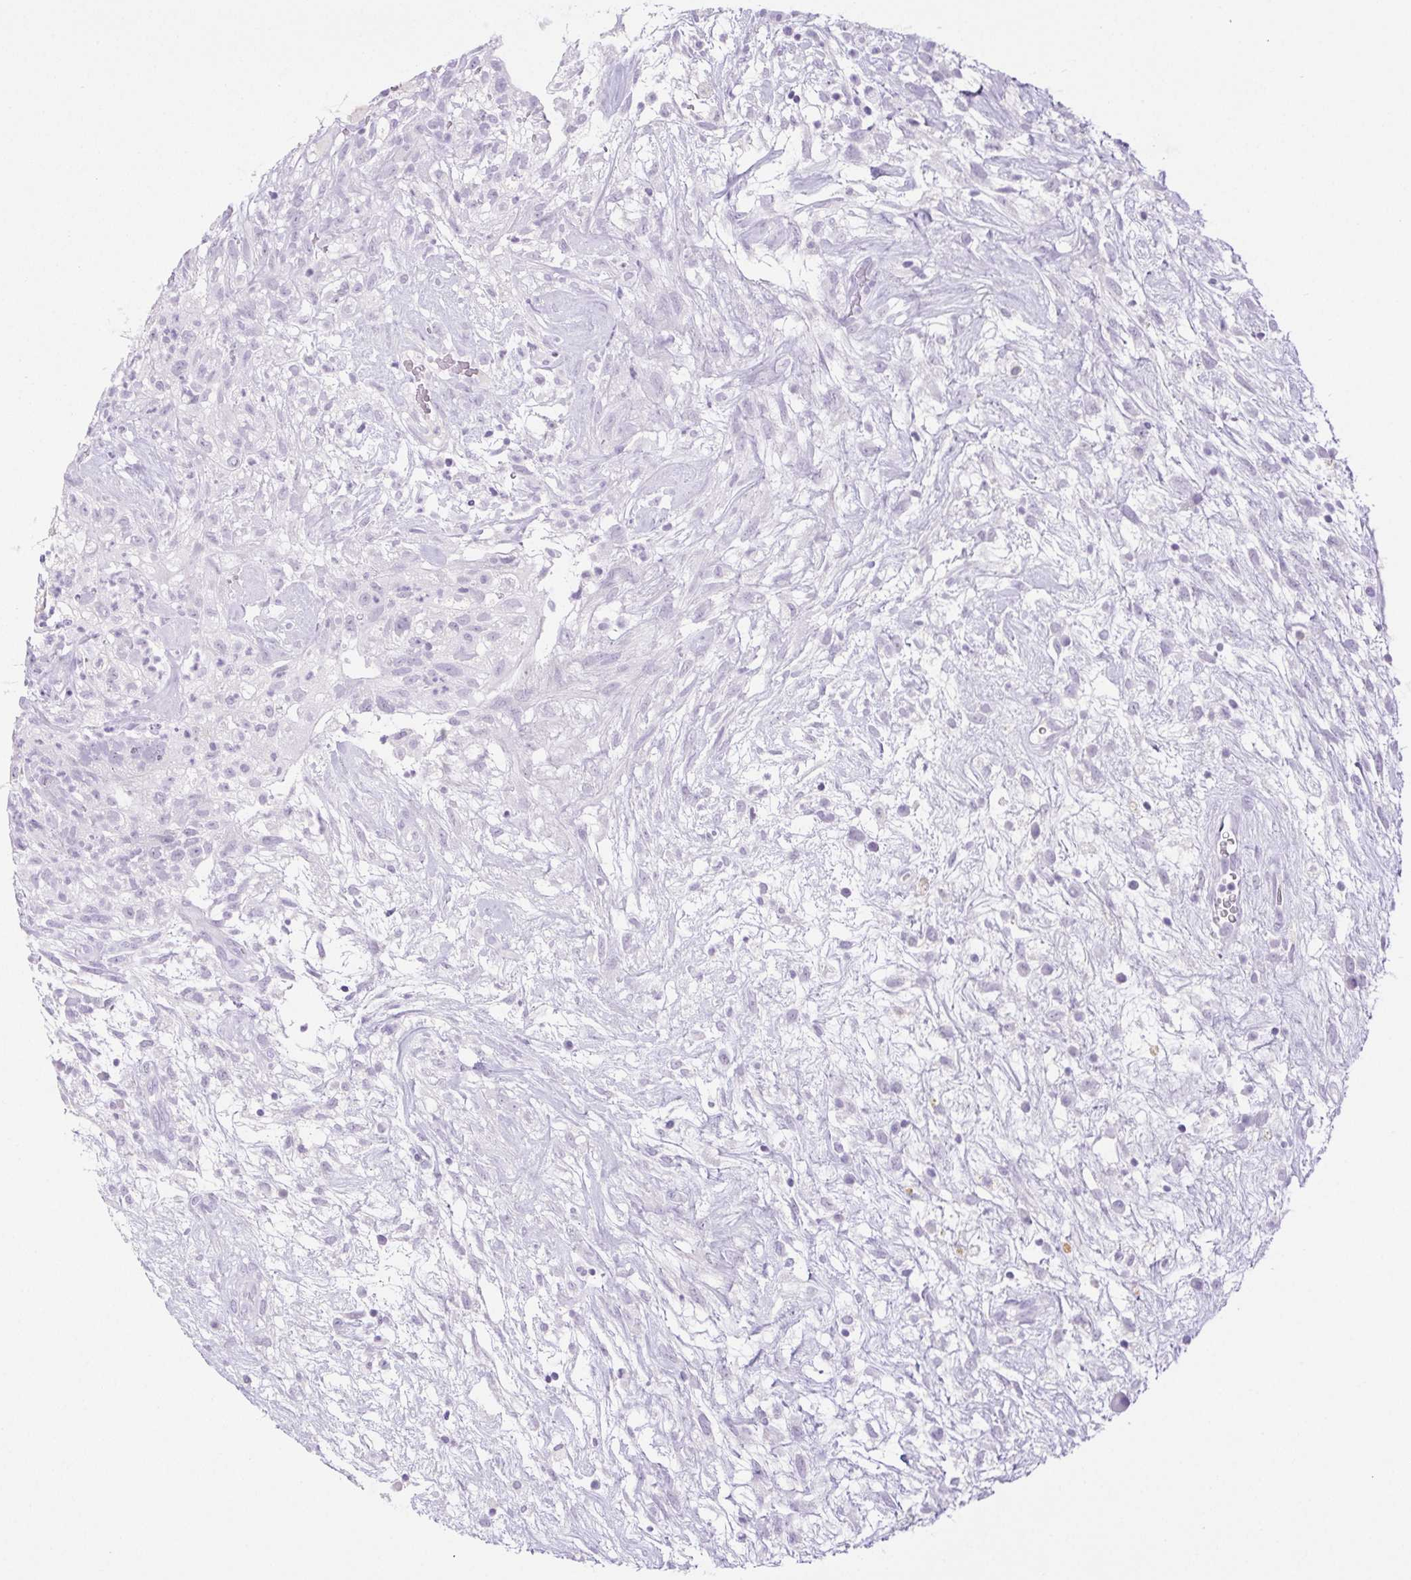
{"staining": {"intensity": "negative", "quantity": "none", "location": "none"}, "tissue": "testis cancer", "cell_type": "Tumor cells", "image_type": "cancer", "snomed": [{"axis": "morphology", "description": "Carcinoma, Embryonal, NOS"}, {"axis": "topography", "description": "Testis"}], "caption": "Tumor cells show no significant positivity in embryonal carcinoma (testis). (Brightfield microscopy of DAB IHC at high magnification).", "gene": "PAPPA2", "patient": {"sex": "male", "age": 32}}